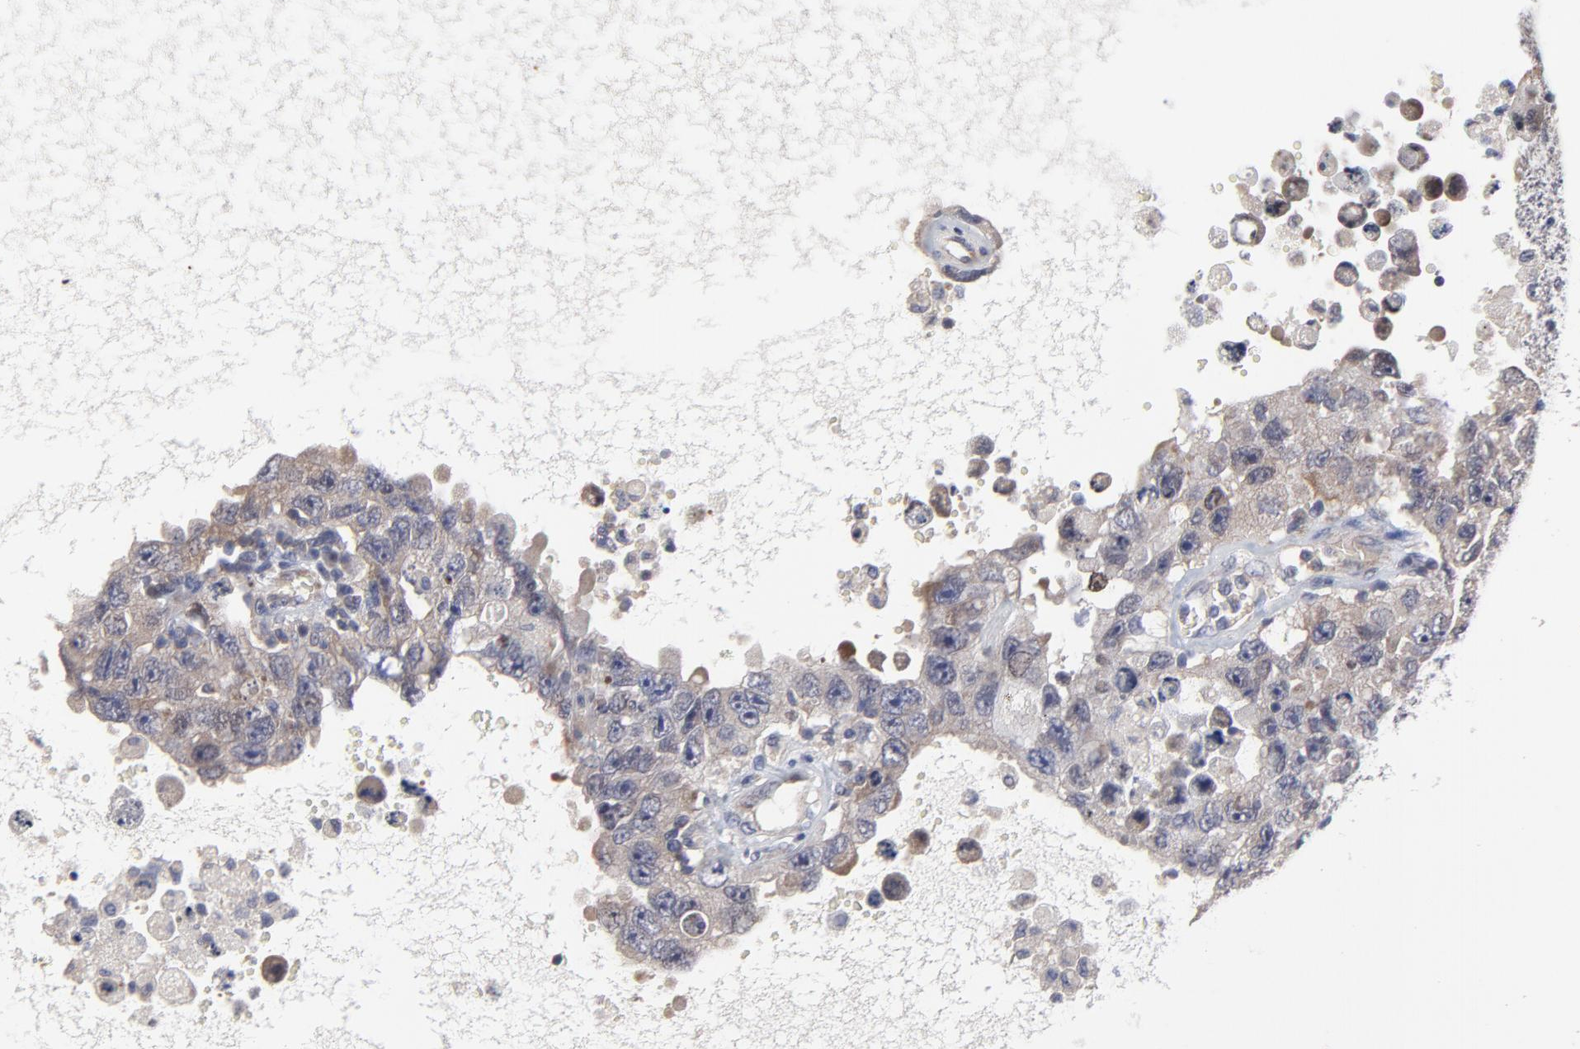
{"staining": {"intensity": "weak", "quantity": ">75%", "location": "cytoplasmic/membranous"}, "tissue": "testis cancer", "cell_type": "Tumor cells", "image_type": "cancer", "snomed": [{"axis": "morphology", "description": "Carcinoma, Embryonal, NOS"}, {"axis": "topography", "description": "Testis"}], "caption": "An immunohistochemistry micrograph of tumor tissue is shown. Protein staining in brown shows weak cytoplasmic/membranous positivity in testis cancer (embryonal carcinoma) within tumor cells.", "gene": "ZNF157", "patient": {"sex": "male", "age": 26}}